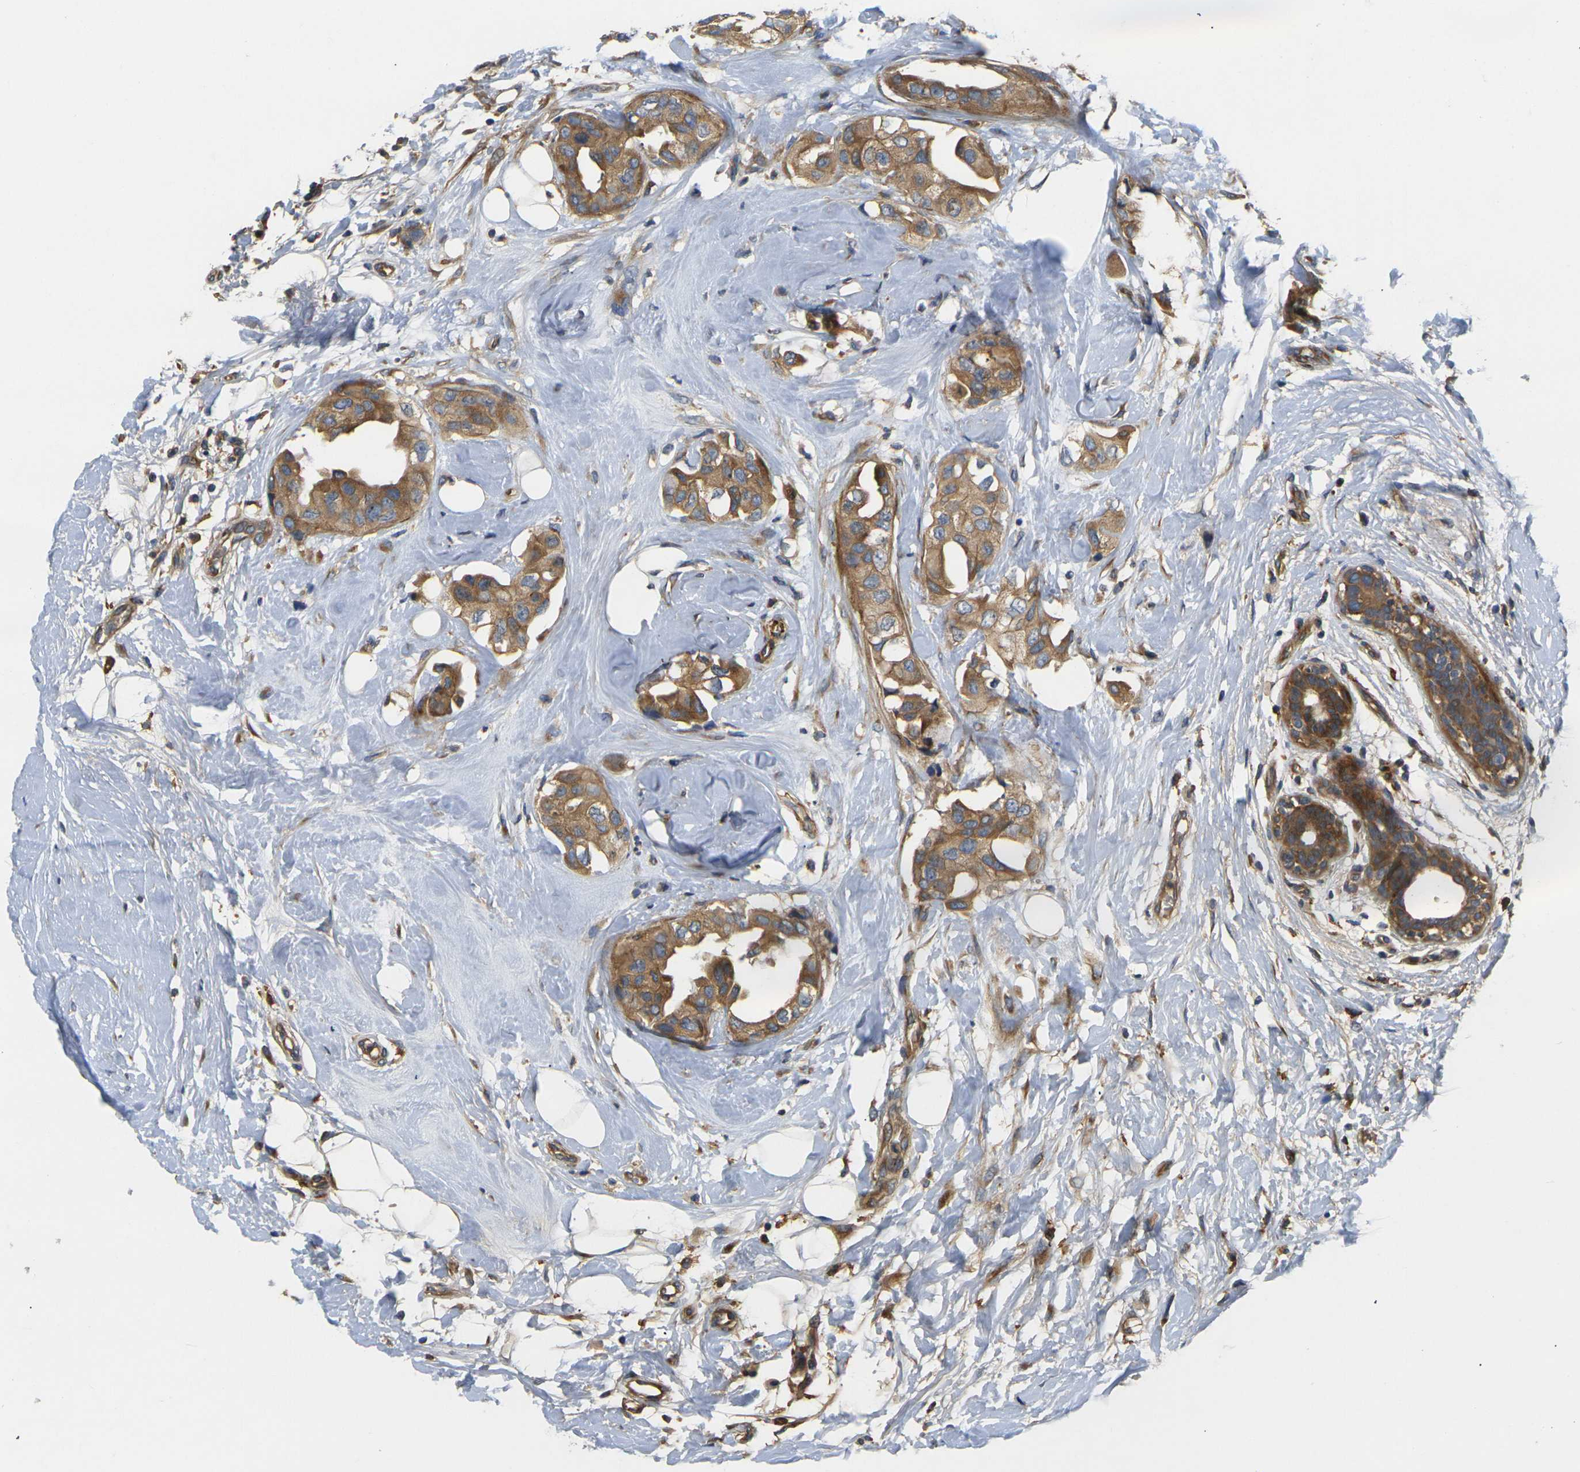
{"staining": {"intensity": "moderate", "quantity": ">75%", "location": "cytoplasmic/membranous"}, "tissue": "breast cancer", "cell_type": "Tumor cells", "image_type": "cancer", "snomed": [{"axis": "morphology", "description": "Duct carcinoma"}, {"axis": "topography", "description": "Breast"}], "caption": "This photomicrograph reveals immunohistochemistry staining of breast cancer, with medium moderate cytoplasmic/membranous staining in about >75% of tumor cells.", "gene": "LRCH3", "patient": {"sex": "female", "age": 40}}